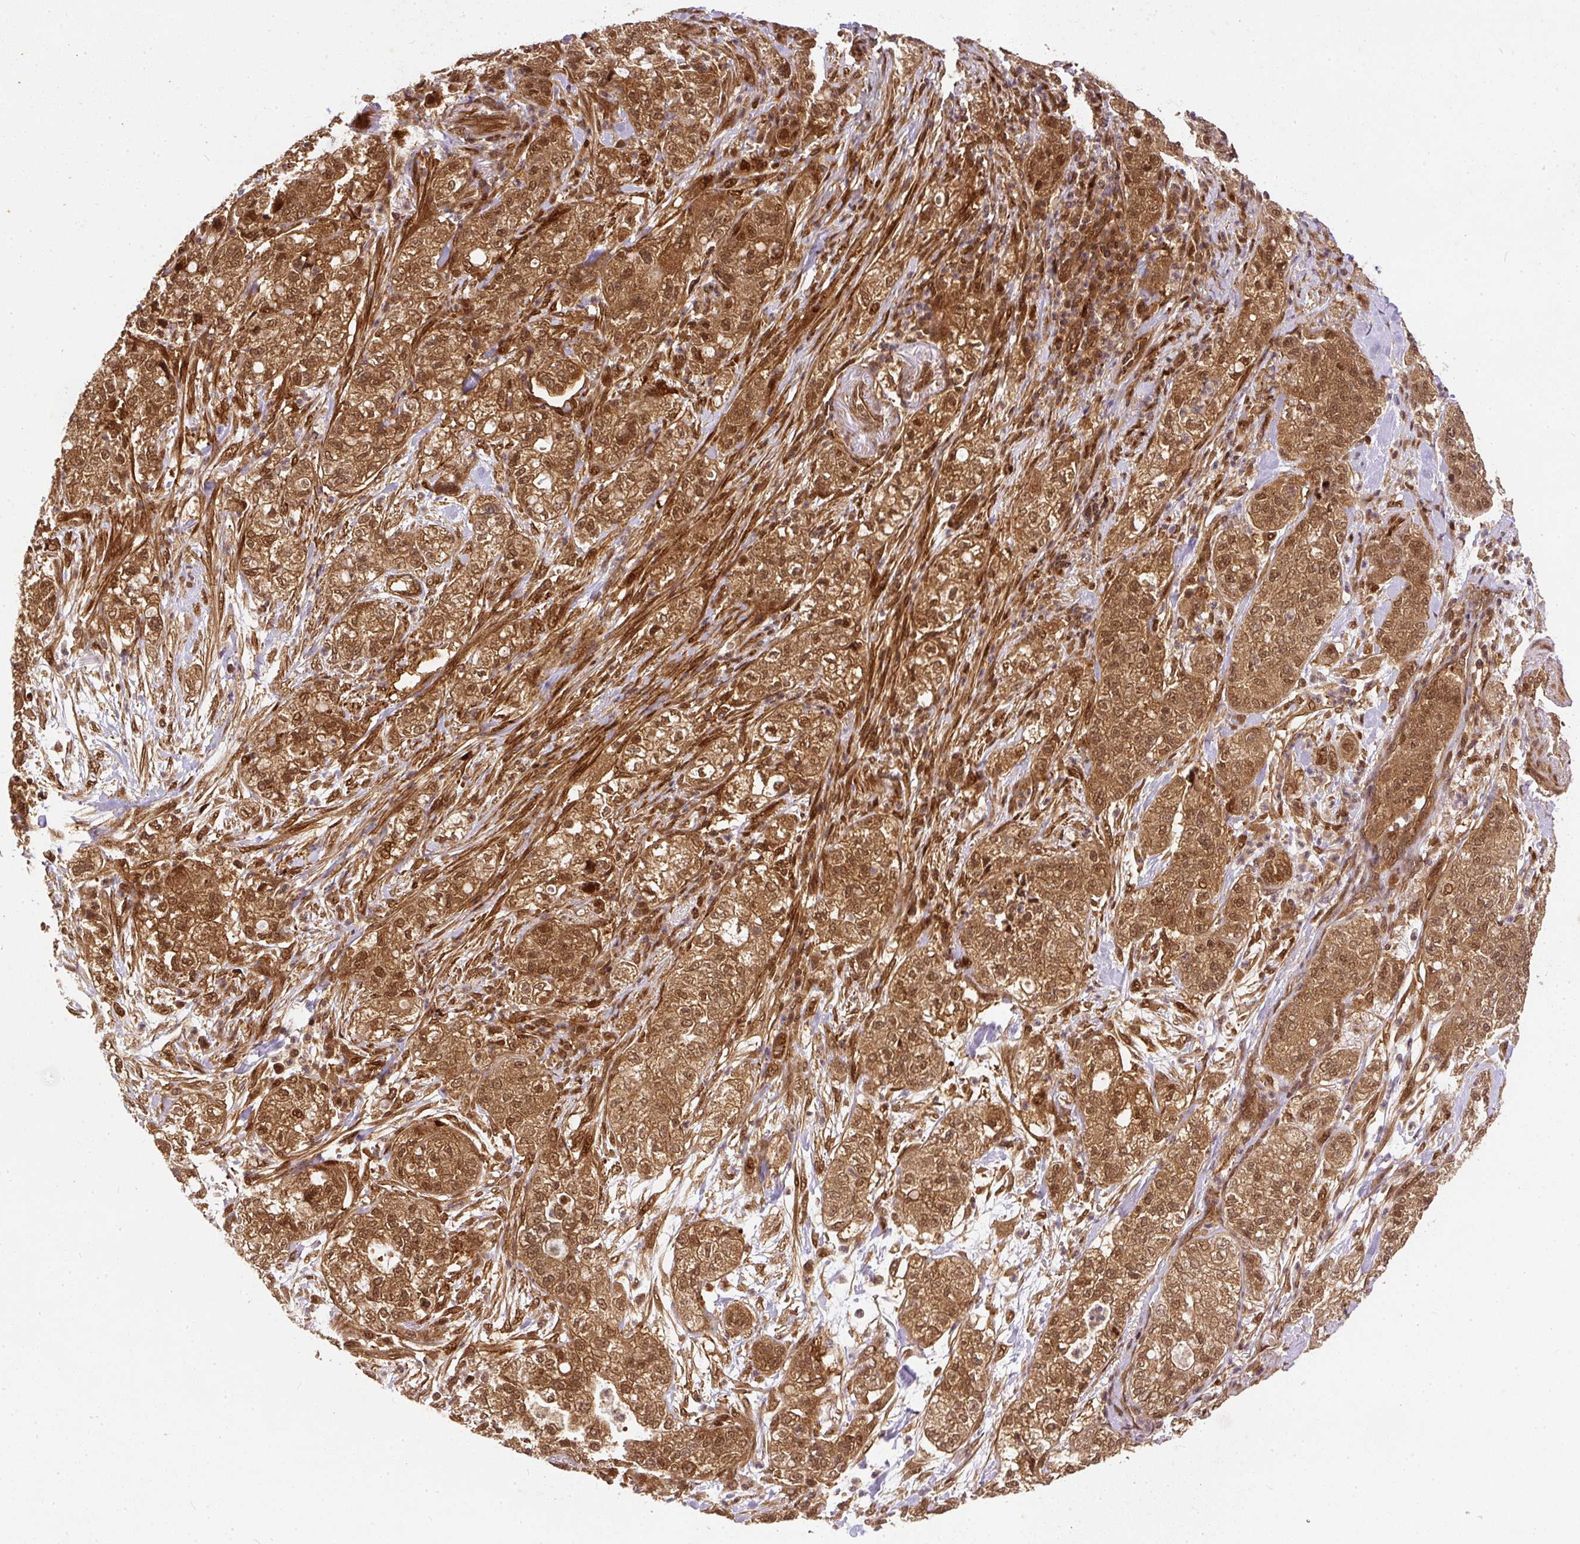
{"staining": {"intensity": "moderate", "quantity": ">75%", "location": "cytoplasmic/membranous,nuclear"}, "tissue": "pancreatic cancer", "cell_type": "Tumor cells", "image_type": "cancer", "snomed": [{"axis": "morphology", "description": "Adenocarcinoma, NOS"}, {"axis": "topography", "description": "Pancreas"}], "caption": "A high-resolution photomicrograph shows immunohistochemistry staining of pancreatic cancer, which reveals moderate cytoplasmic/membranous and nuclear positivity in about >75% of tumor cells.", "gene": "PSMD1", "patient": {"sex": "female", "age": 78}}